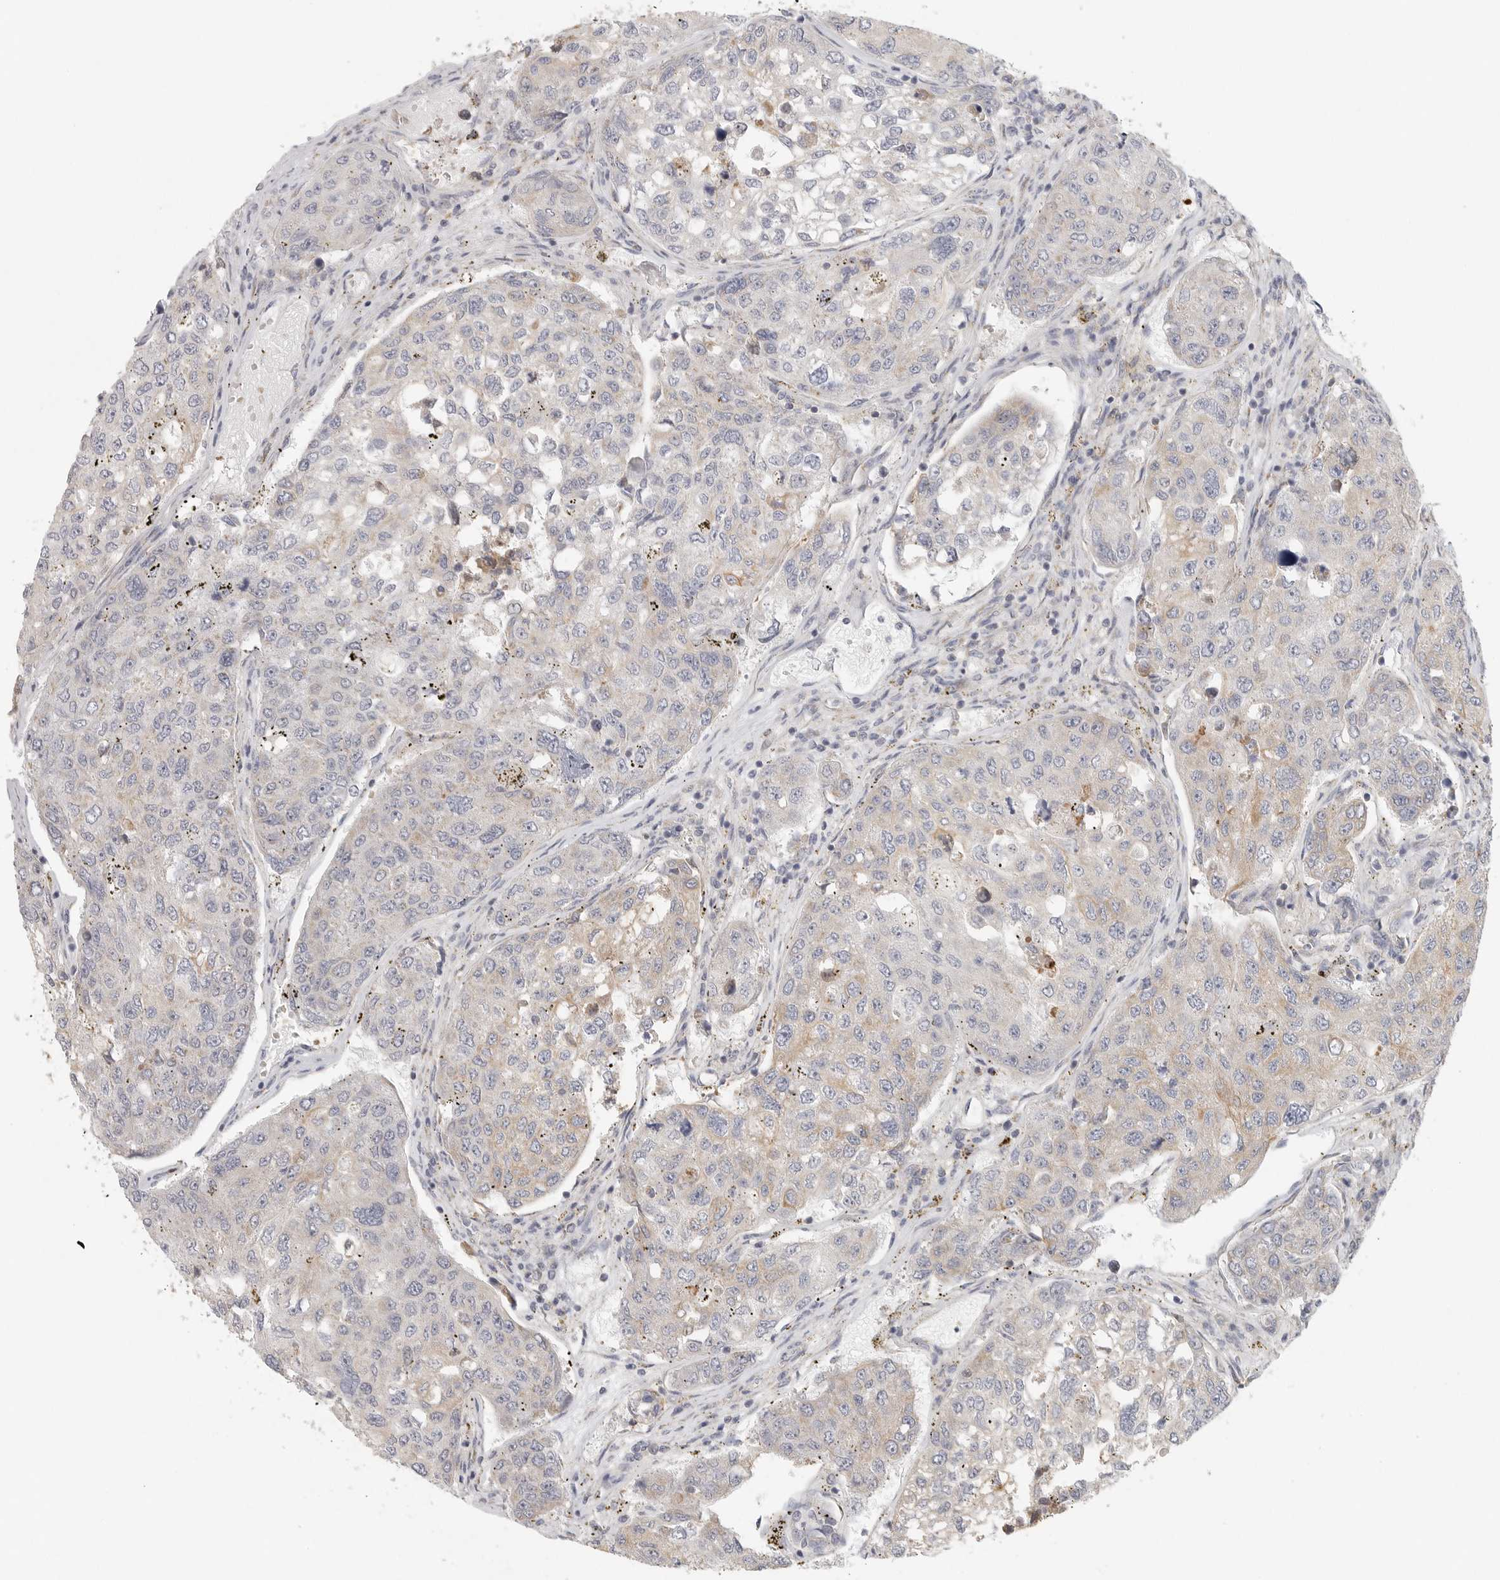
{"staining": {"intensity": "weak", "quantity": "<25%", "location": "cytoplasmic/membranous"}, "tissue": "urothelial cancer", "cell_type": "Tumor cells", "image_type": "cancer", "snomed": [{"axis": "morphology", "description": "Urothelial carcinoma, High grade"}, {"axis": "topography", "description": "Lymph node"}, {"axis": "topography", "description": "Urinary bladder"}], "caption": "Immunohistochemistry (IHC) photomicrograph of neoplastic tissue: human urothelial cancer stained with DAB (3,3'-diaminobenzidine) exhibits no significant protein expression in tumor cells.", "gene": "SLC25A26", "patient": {"sex": "male", "age": 51}}